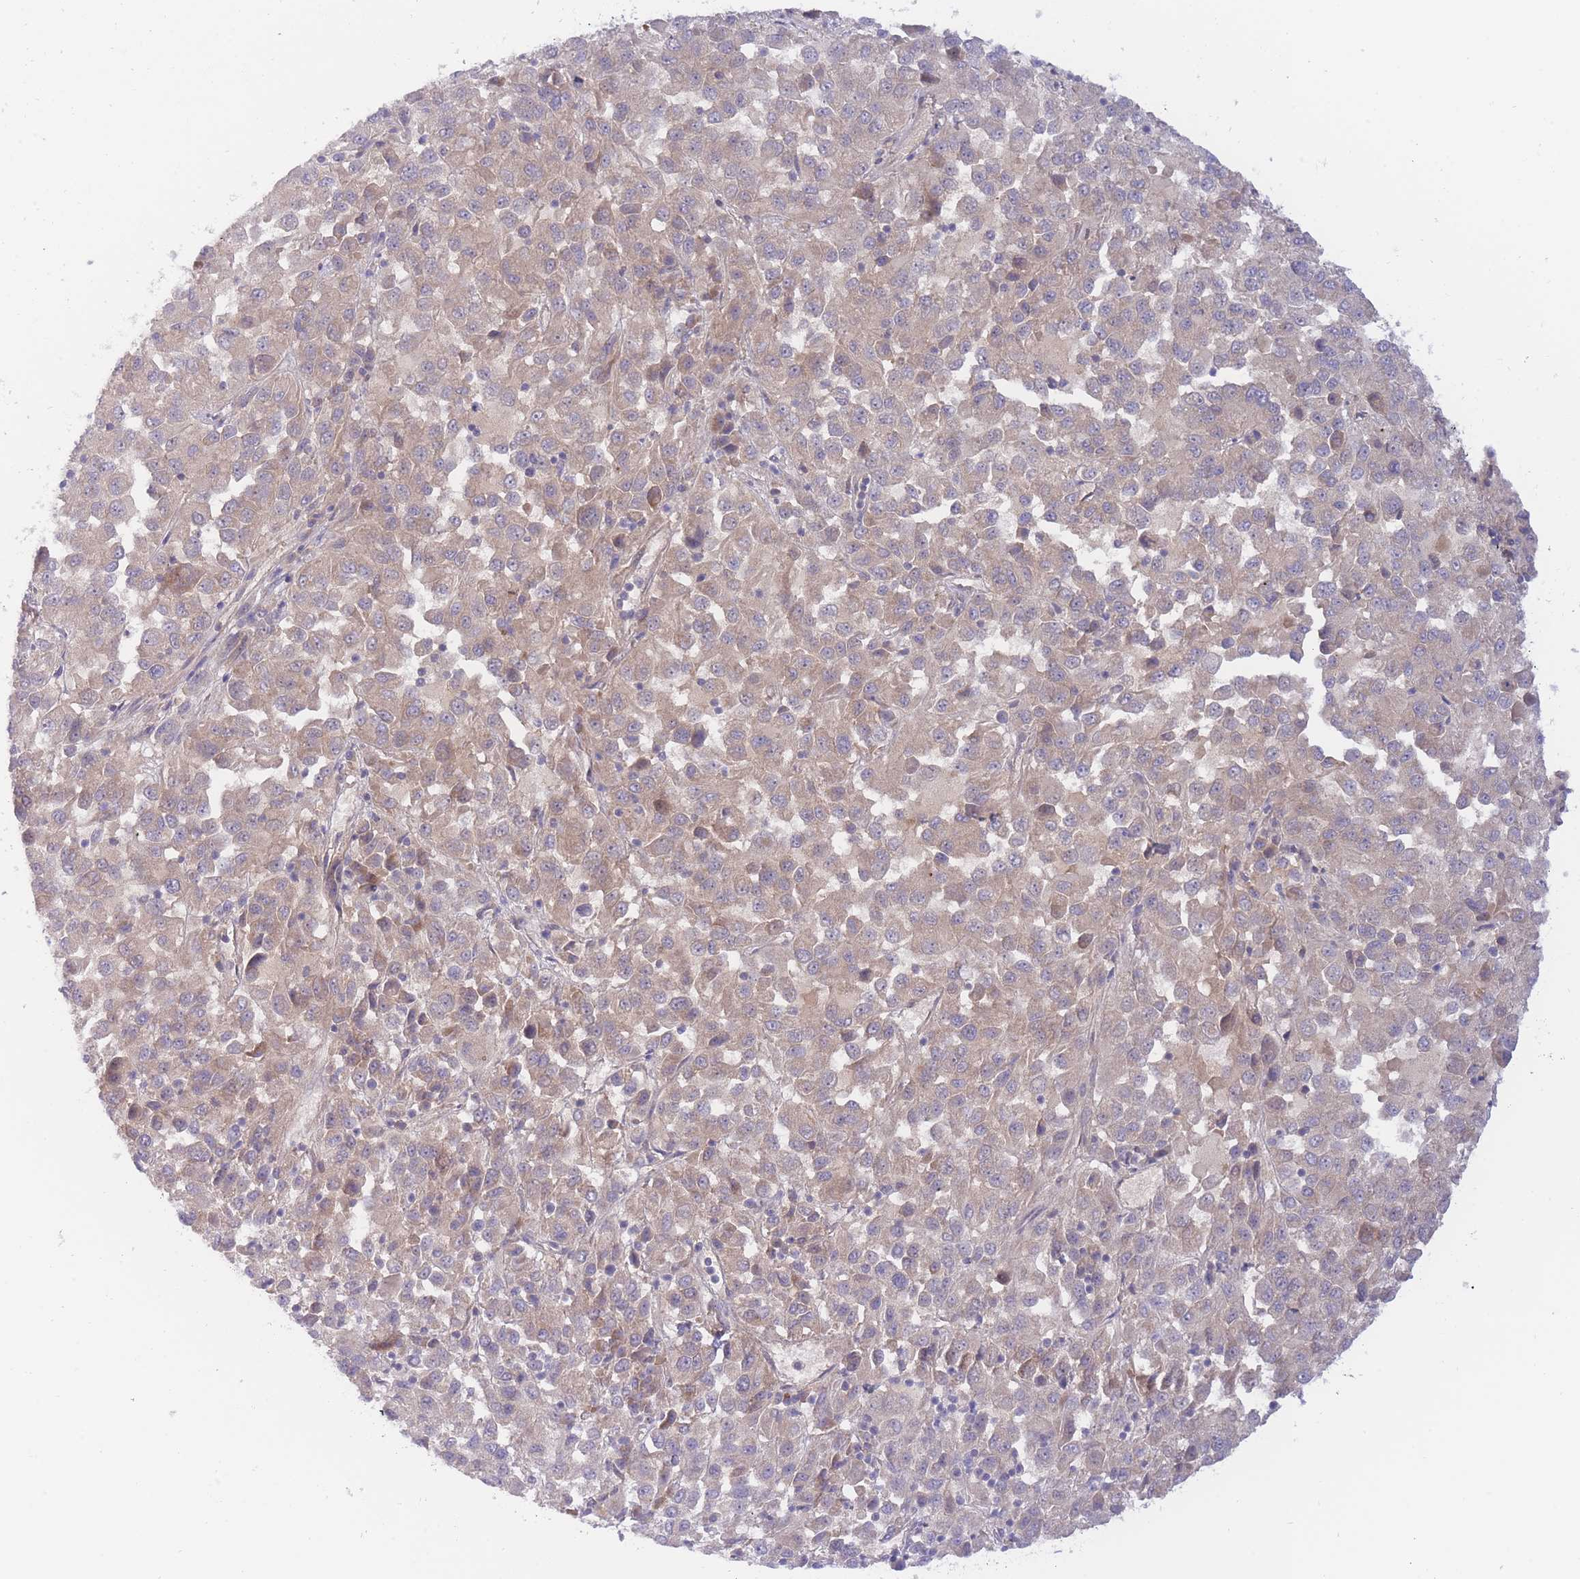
{"staining": {"intensity": "weak", "quantity": "<25%", "location": "cytoplasmic/membranous"}, "tissue": "melanoma", "cell_type": "Tumor cells", "image_type": "cancer", "snomed": [{"axis": "morphology", "description": "Malignant melanoma, Metastatic site"}, {"axis": "topography", "description": "Lung"}], "caption": "Tumor cells show no significant expression in melanoma.", "gene": "APOL4", "patient": {"sex": "male", "age": 64}}